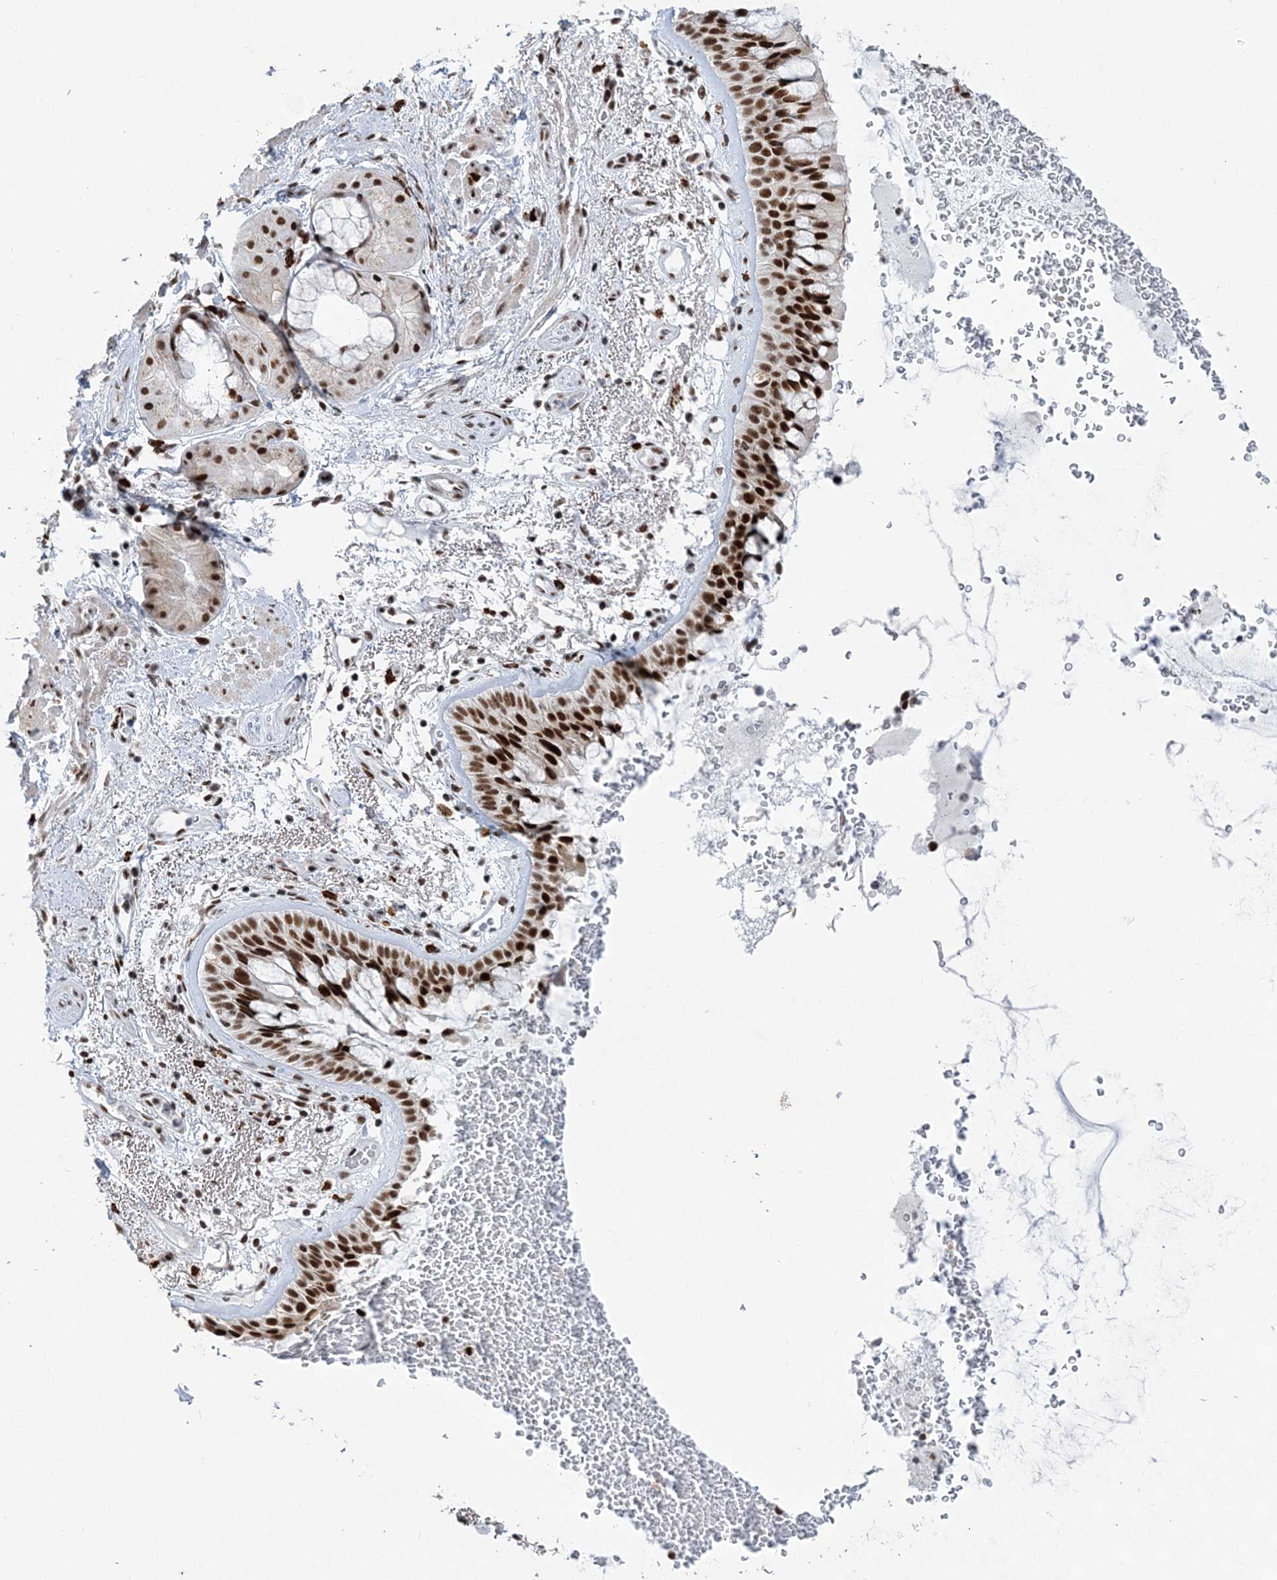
{"staining": {"intensity": "strong", "quantity": ">75%", "location": "nuclear"}, "tissue": "bronchus", "cell_type": "Respiratory epithelial cells", "image_type": "normal", "snomed": [{"axis": "morphology", "description": "Normal tissue, NOS"}, {"axis": "morphology", "description": "Squamous cell carcinoma, NOS"}, {"axis": "topography", "description": "Lymph node"}, {"axis": "topography", "description": "Bronchus"}, {"axis": "topography", "description": "Lung"}], "caption": "Immunohistochemistry photomicrograph of normal bronchus: human bronchus stained using immunohistochemistry reveals high levels of strong protein expression localized specifically in the nuclear of respiratory epithelial cells, appearing as a nuclear brown color.", "gene": "ZBTB7A", "patient": {"sex": "male", "age": 66}}